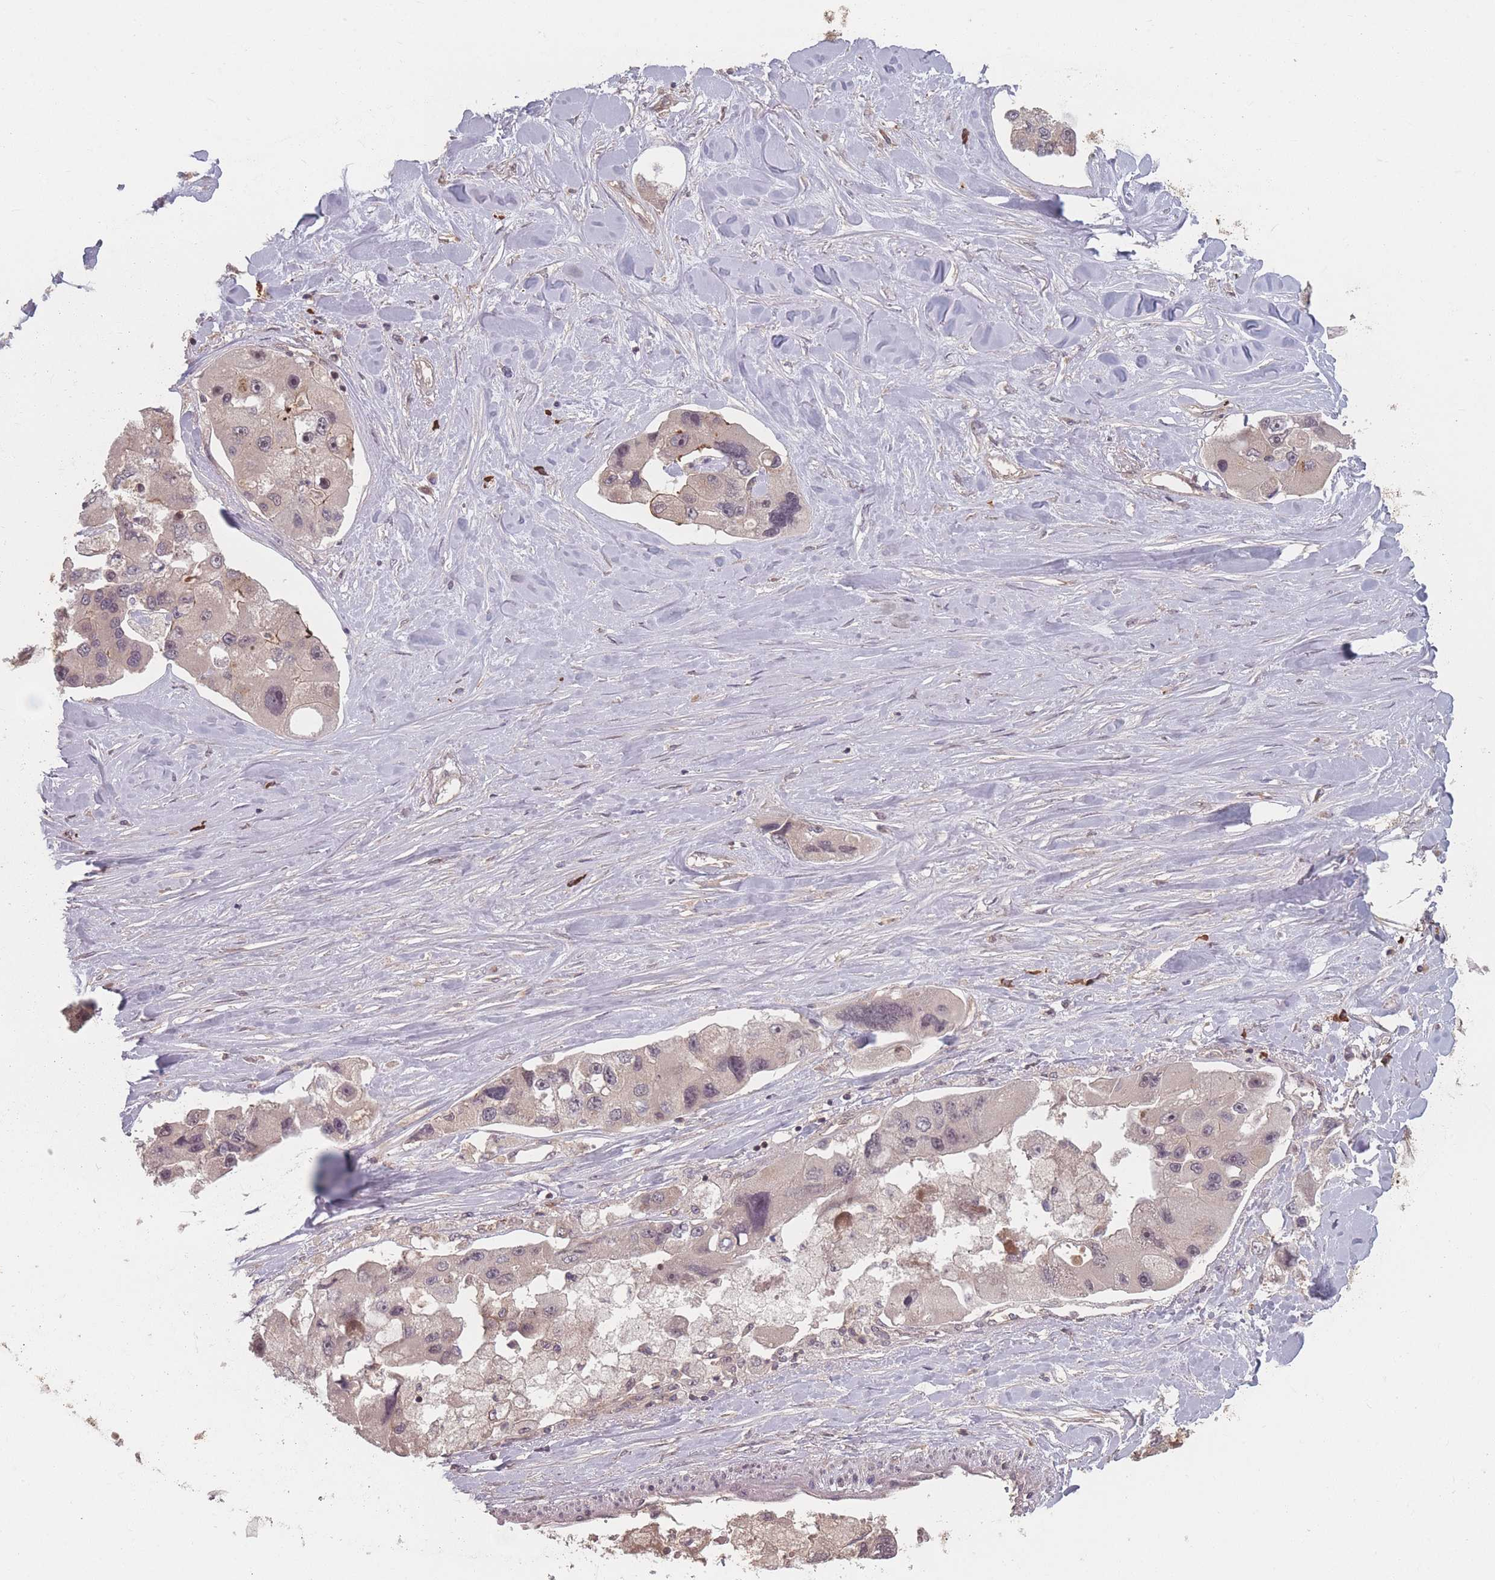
{"staining": {"intensity": "negative", "quantity": "none", "location": "none"}, "tissue": "lung cancer", "cell_type": "Tumor cells", "image_type": "cancer", "snomed": [{"axis": "morphology", "description": "Adenocarcinoma, NOS"}, {"axis": "topography", "description": "Lung"}], "caption": "A histopathology image of human lung cancer (adenocarcinoma) is negative for staining in tumor cells.", "gene": "HAGH", "patient": {"sex": "female", "age": 54}}